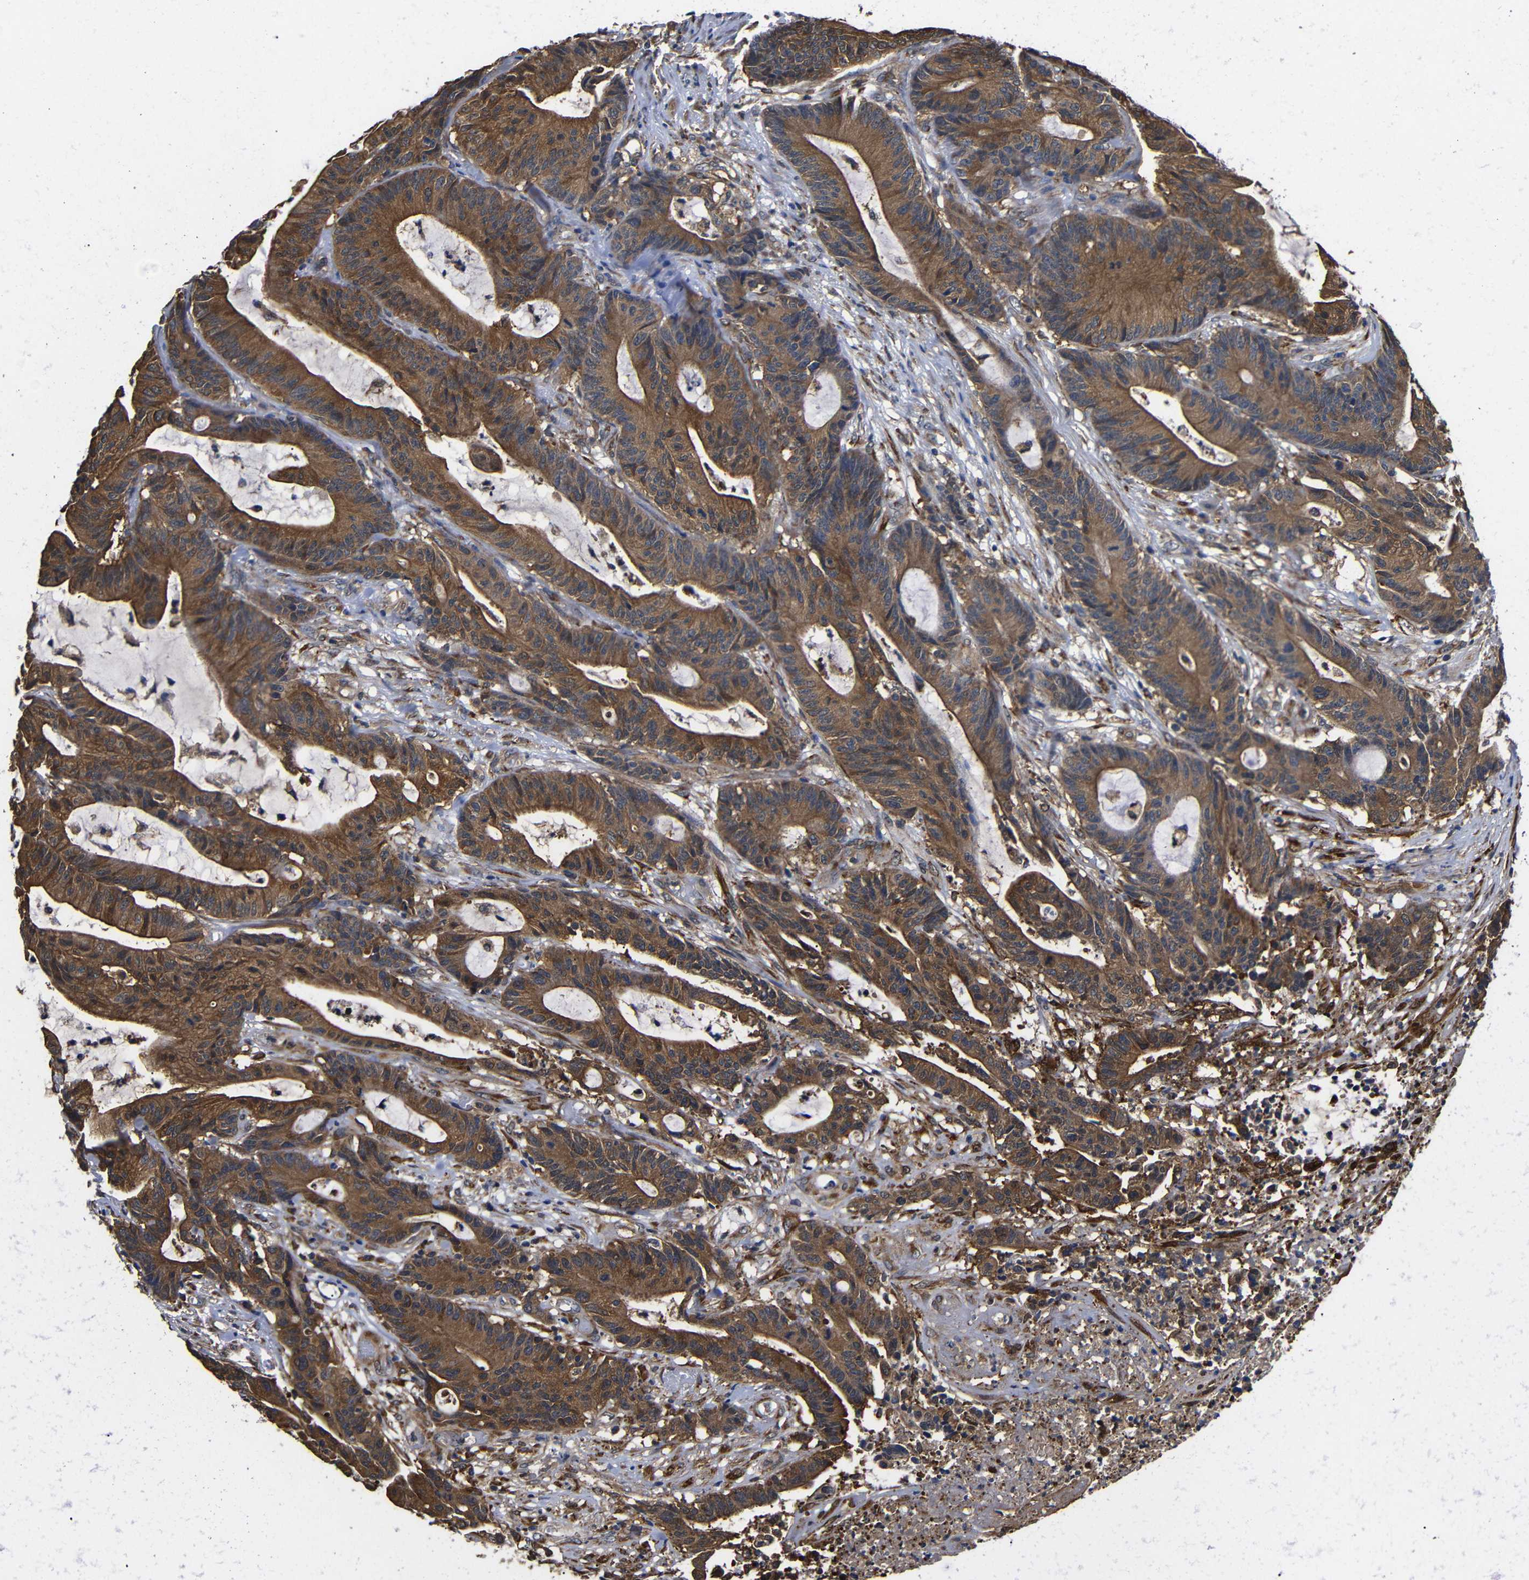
{"staining": {"intensity": "strong", "quantity": ">75%", "location": "cytoplasmic/membranous"}, "tissue": "colorectal cancer", "cell_type": "Tumor cells", "image_type": "cancer", "snomed": [{"axis": "morphology", "description": "Adenocarcinoma, NOS"}, {"axis": "topography", "description": "Colon"}], "caption": "Immunohistochemistry of colorectal cancer reveals high levels of strong cytoplasmic/membranous positivity in approximately >75% of tumor cells.", "gene": "LRRCC1", "patient": {"sex": "female", "age": 84}}